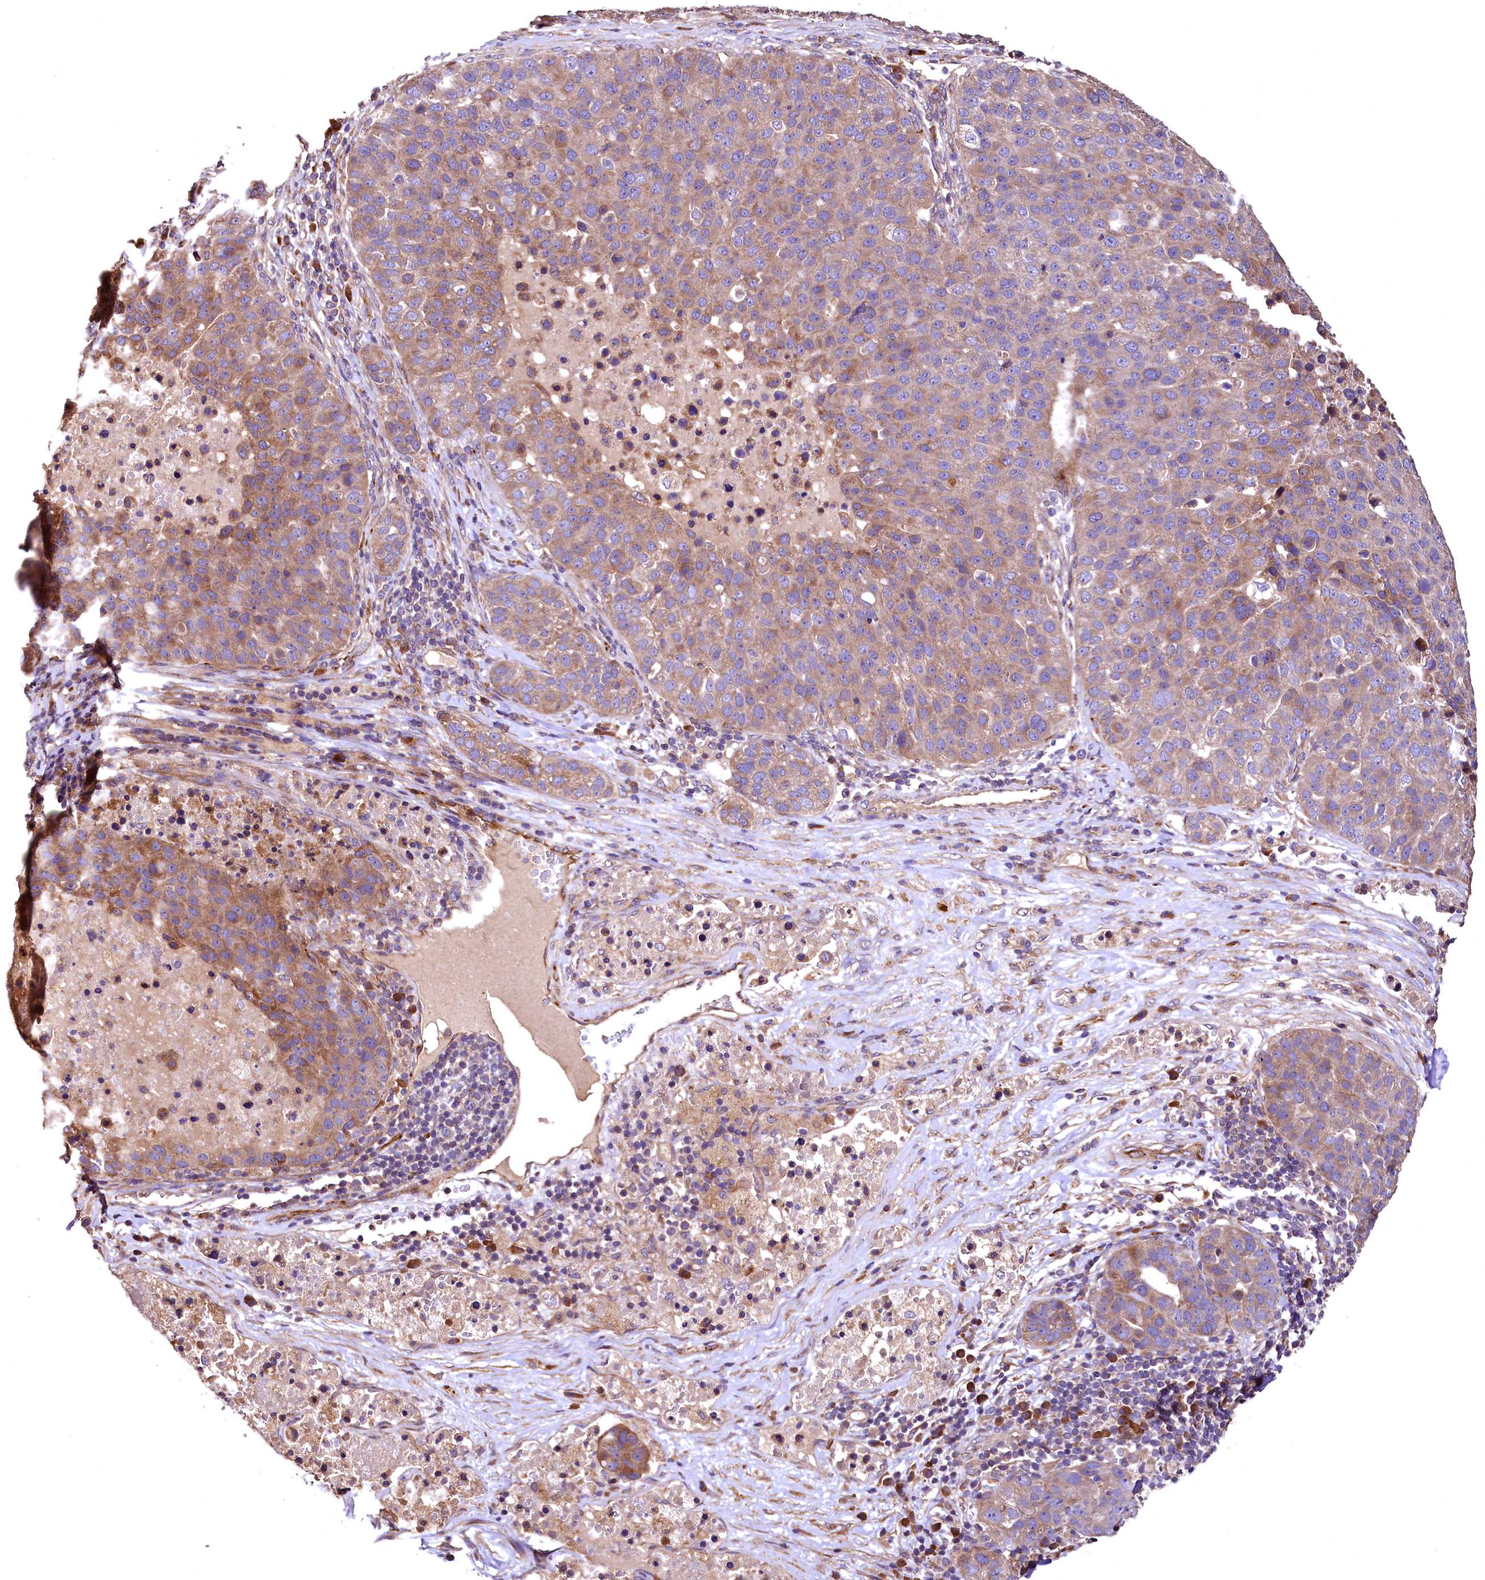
{"staining": {"intensity": "moderate", "quantity": ">75%", "location": "cytoplasmic/membranous"}, "tissue": "pancreatic cancer", "cell_type": "Tumor cells", "image_type": "cancer", "snomed": [{"axis": "morphology", "description": "Adenocarcinoma, NOS"}, {"axis": "topography", "description": "Pancreas"}], "caption": "Pancreatic adenocarcinoma stained with a brown dye displays moderate cytoplasmic/membranous positive staining in about >75% of tumor cells.", "gene": "RASSF1", "patient": {"sex": "female", "age": 61}}